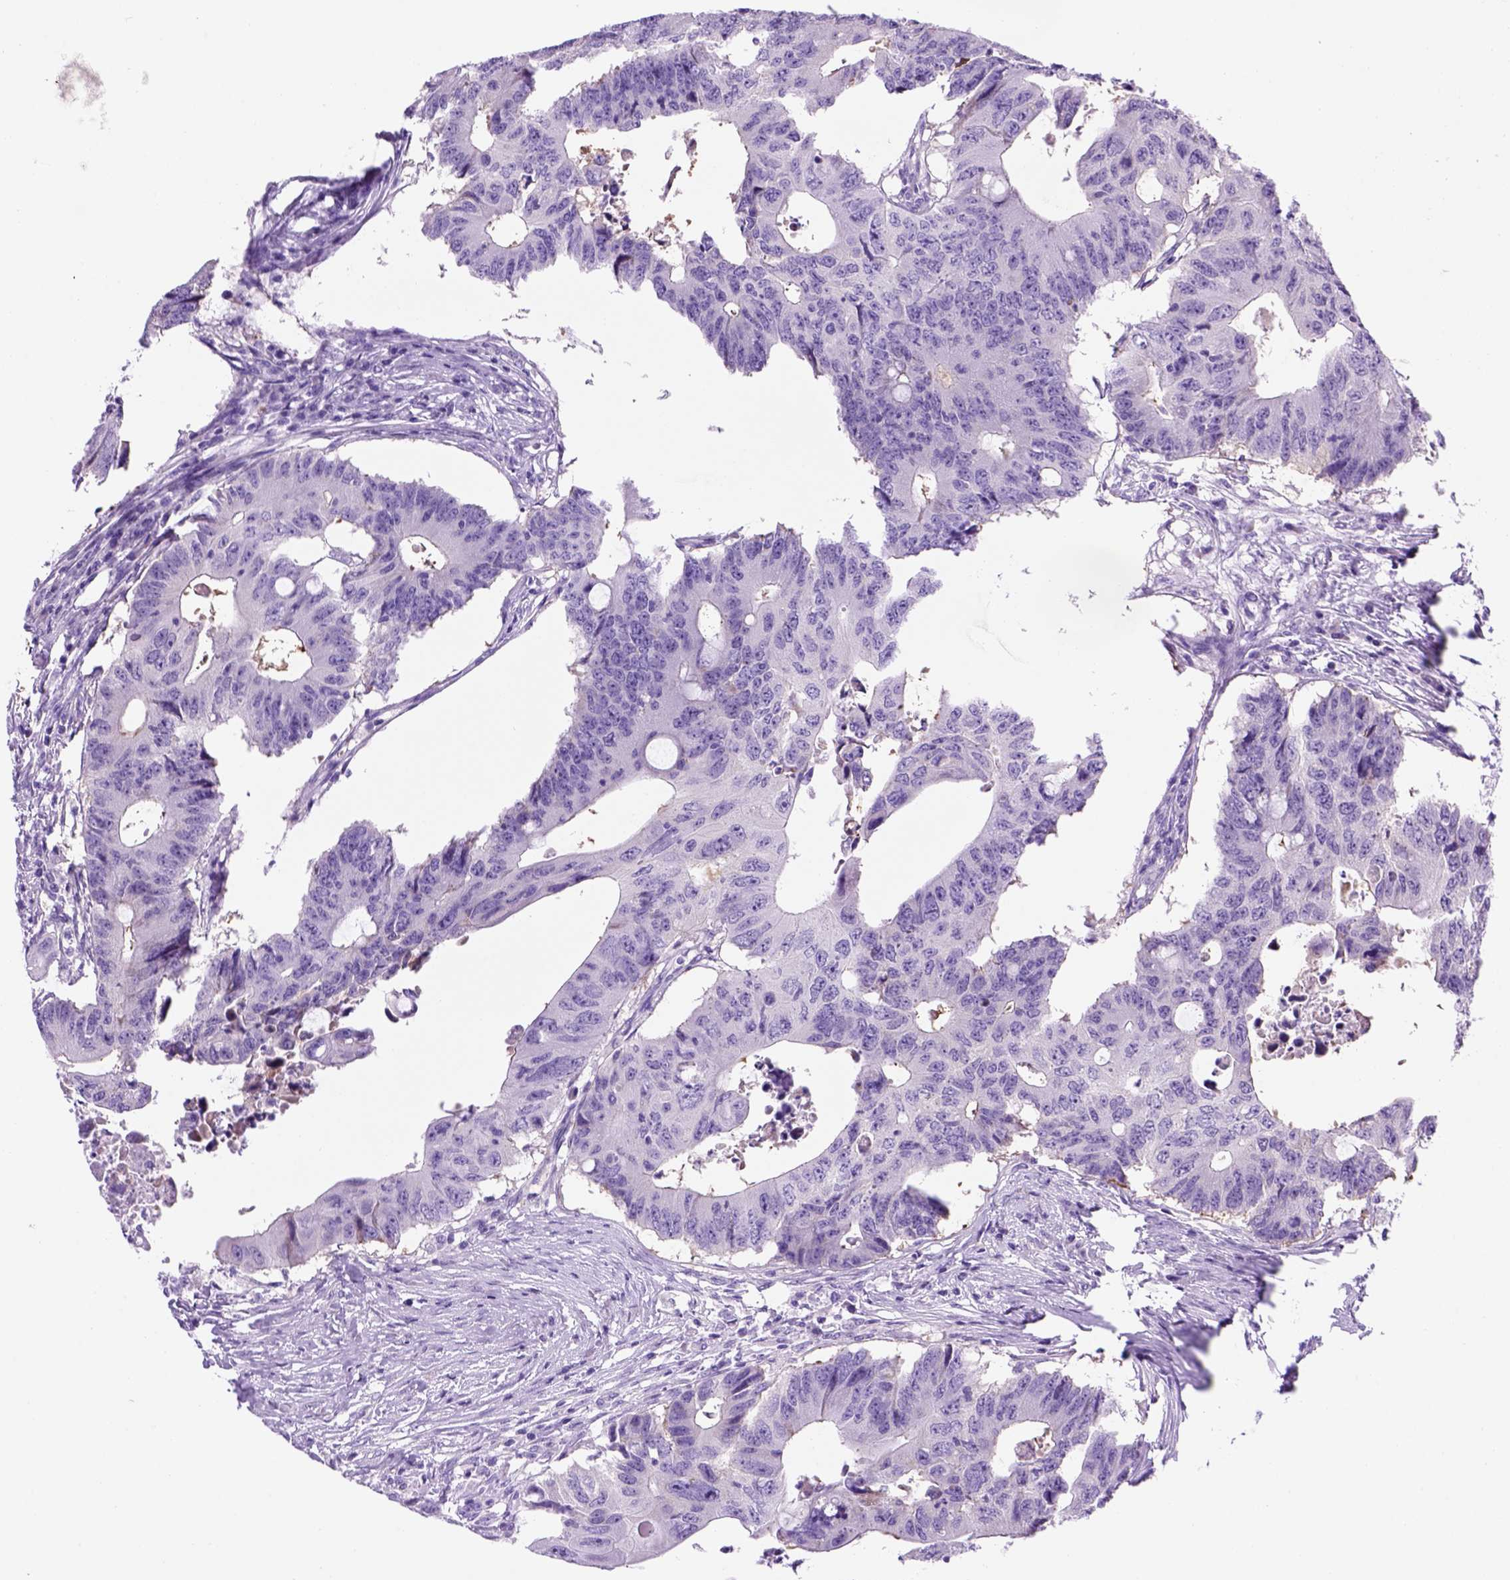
{"staining": {"intensity": "negative", "quantity": "none", "location": "none"}, "tissue": "colorectal cancer", "cell_type": "Tumor cells", "image_type": "cancer", "snomed": [{"axis": "morphology", "description": "Adenocarcinoma, NOS"}, {"axis": "topography", "description": "Colon"}], "caption": "Immunohistochemistry micrograph of neoplastic tissue: colorectal adenocarcinoma stained with DAB shows no significant protein staining in tumor cells.", "gene": "HHIPL2", "patient": {"sex": "male", "age": 71}}